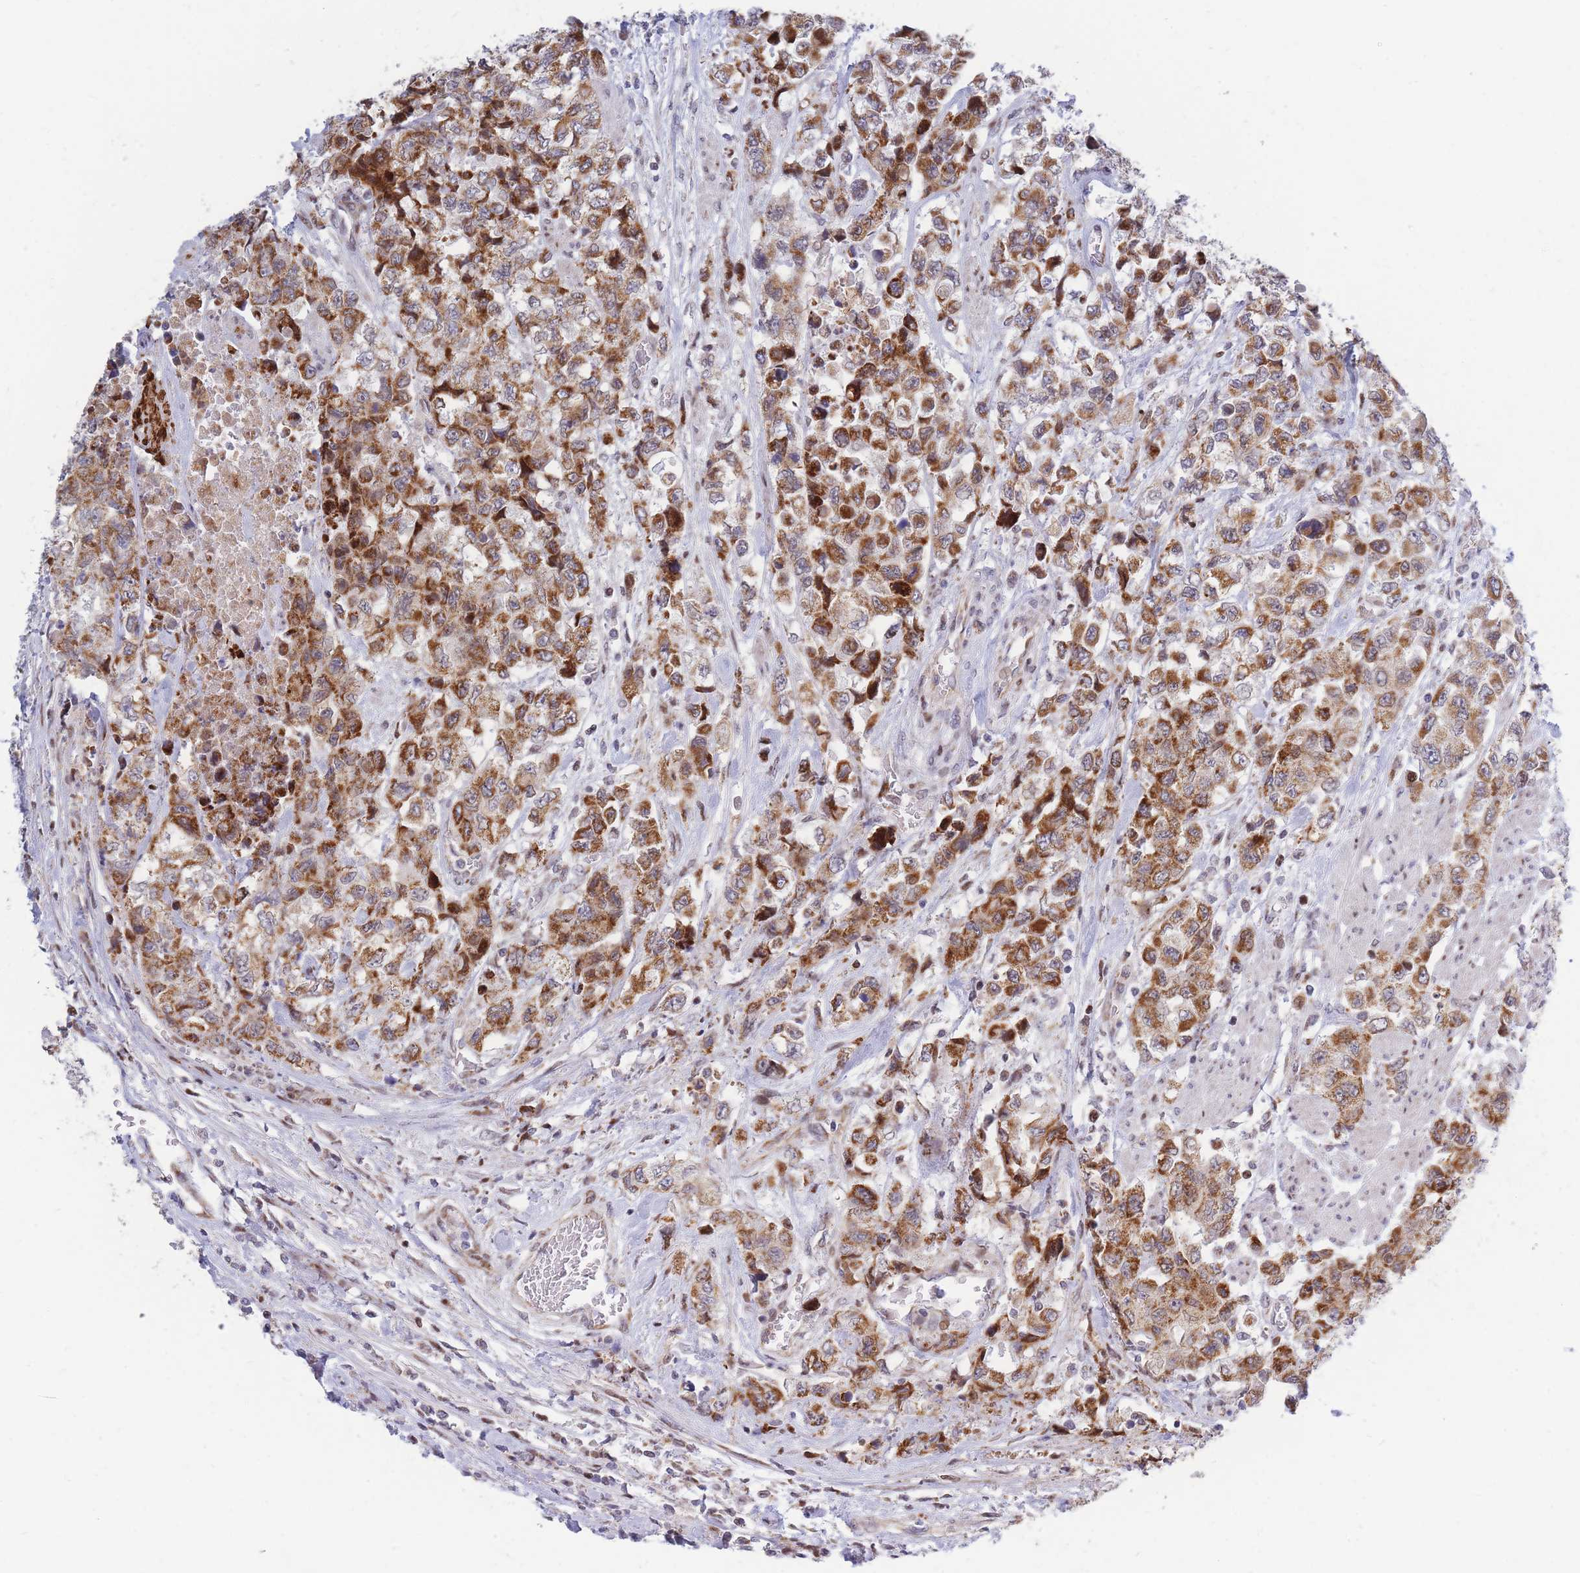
{"staining": {"intensity": "strong", "quantity": ">75%", "location": "cytoplasmic/membranous"}, "tissue": "urothelial cancer", "cell_type": "Tumor cells", "image_type": "cancer", "snomed": [{"axis": "morphology", "description": "Urothelial carcinoma, High grade"}, {"axis": "topography", "description": "Urinary bladder"}], "caption": "The immunohistochemical stain labels strong cytoplasmic/membranous staining in tumor cells of urothelial carcinoma (high-grade) tissue.", "gene": "MOB4", "patient": {"sex": "female", "age": 78}}